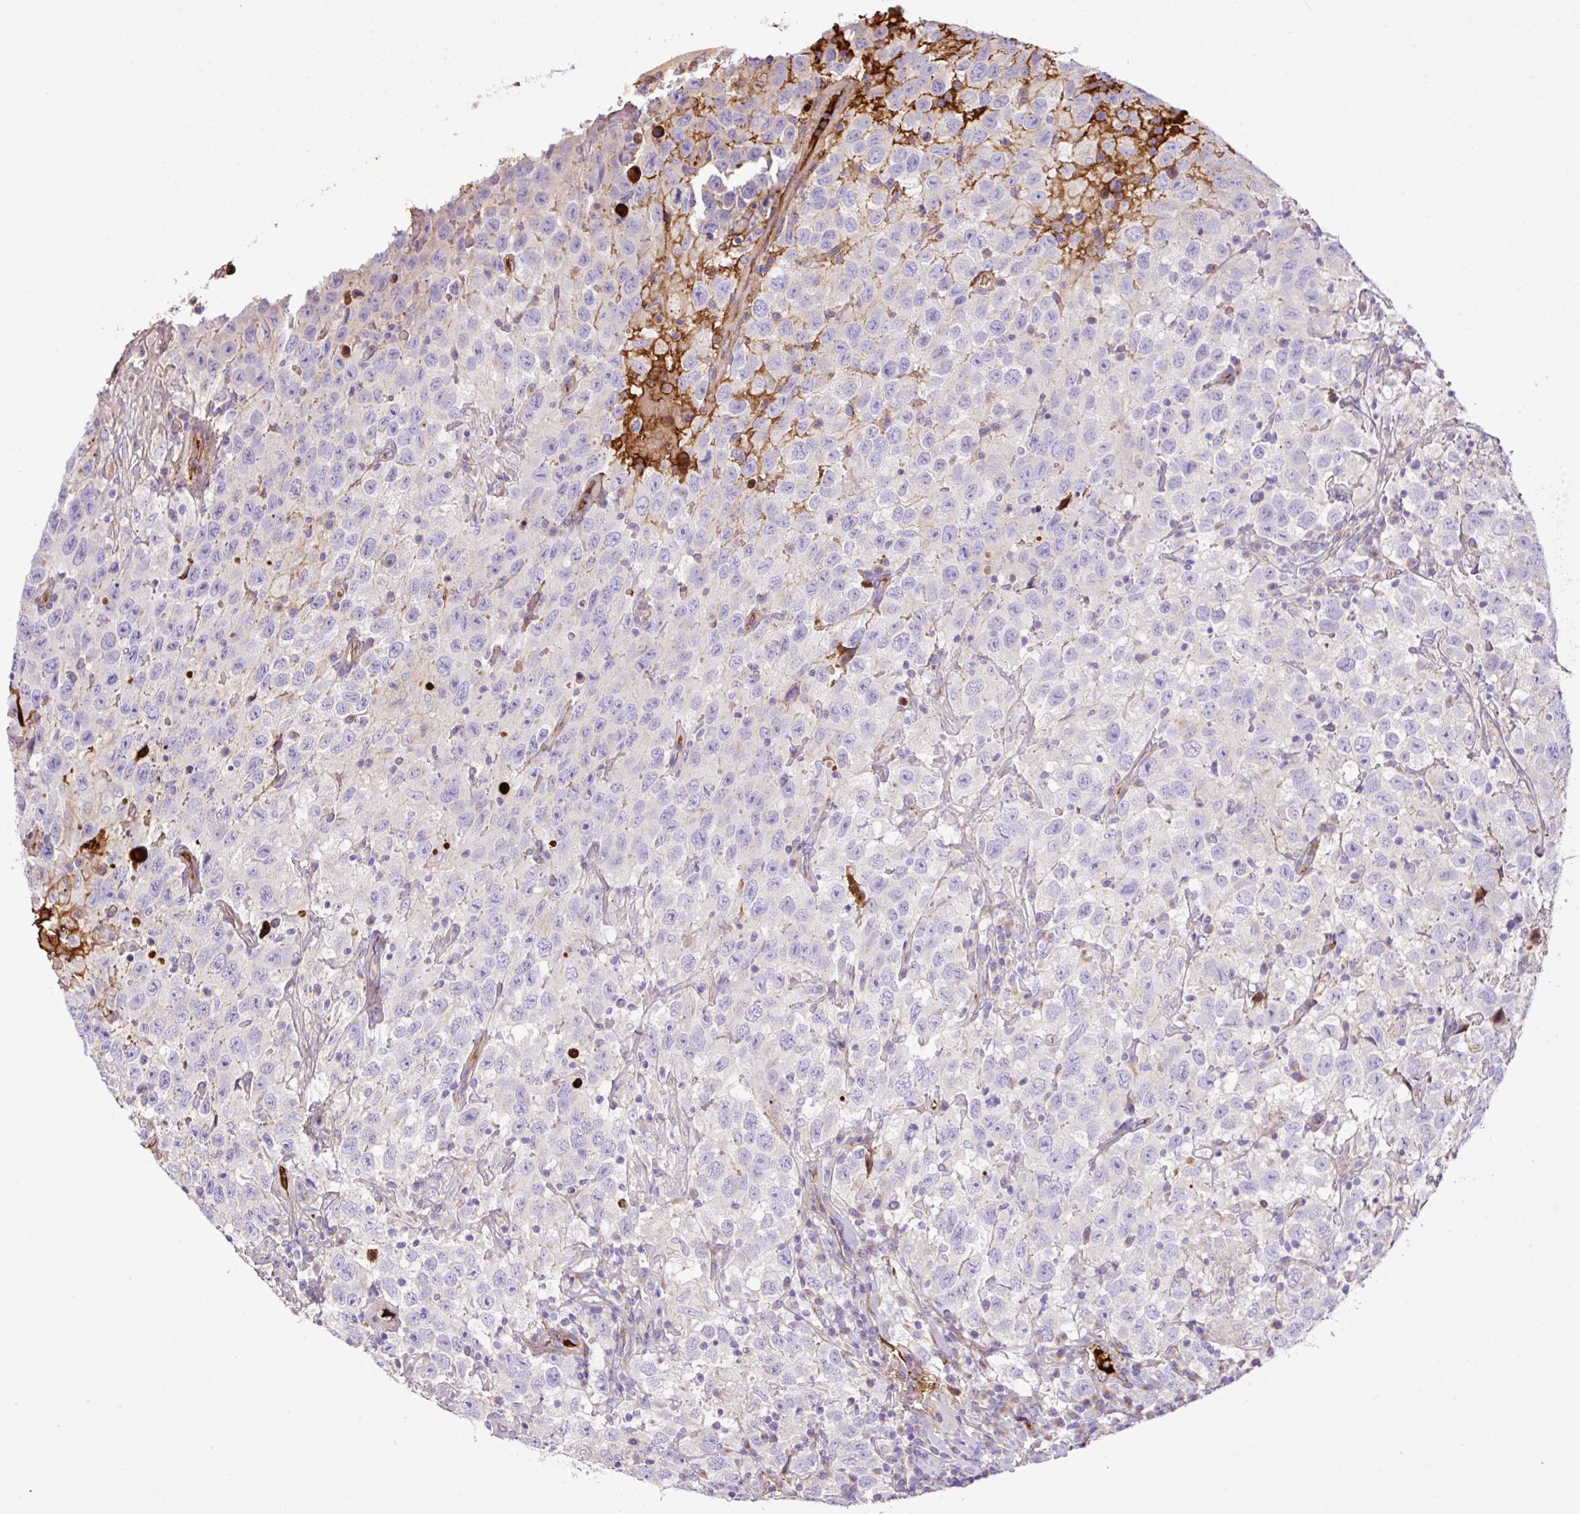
{"staining": {"intensity": "negative", "quantity": "none", "location": "none"}, "tissue": "testis cancer", "cell_type": "Tumor cells", "image_type": "cancer", "snomed": [{"axis": "morphology", "description": "Seminoma, NOS"}, {"axis": "topography", "description": "Testis"}], "caption": "An image of seminoma (testis) stained for a protein displays no brown staining in tumor cells.", "gene": "CTXN2", "patient": {"sex": "male", "age": 41}}